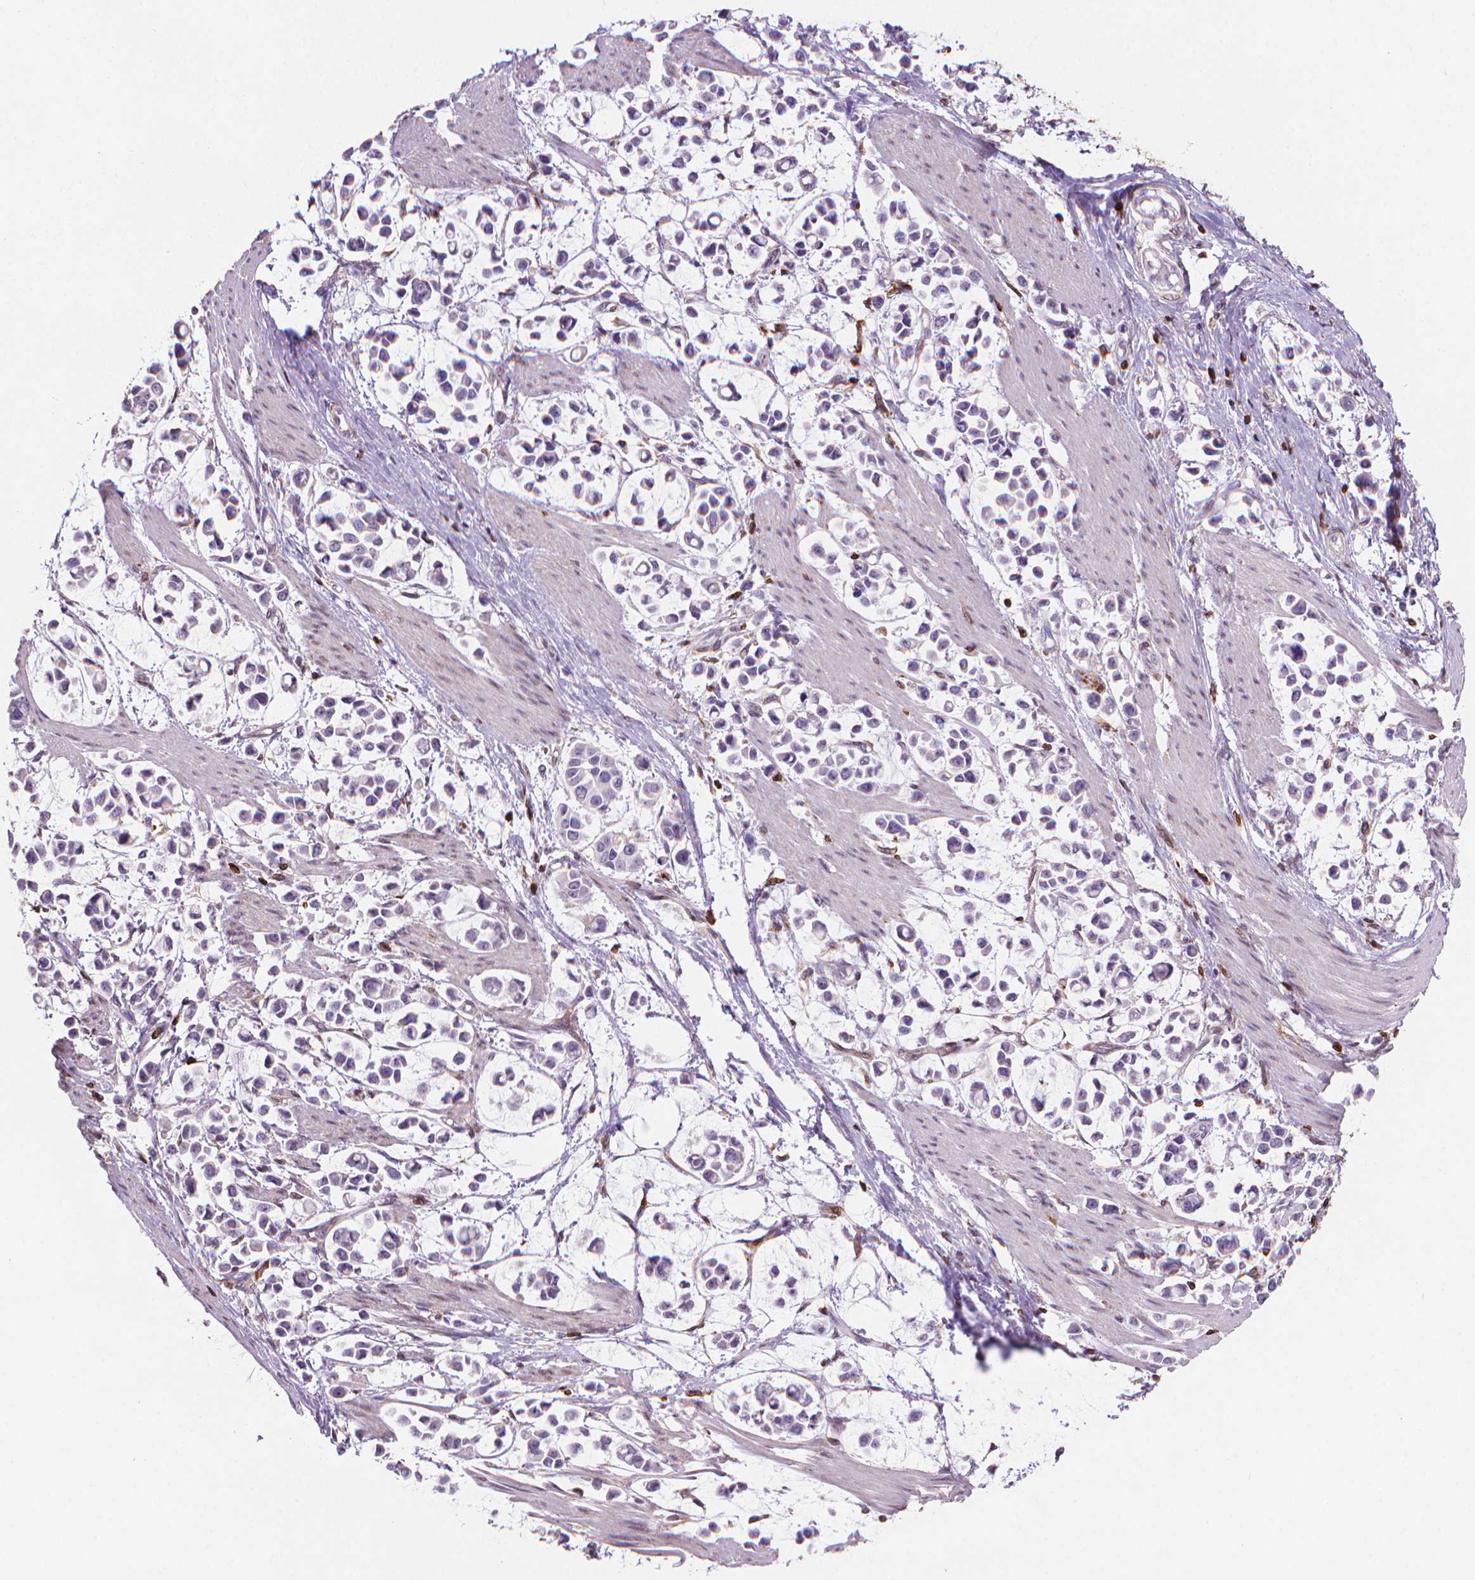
{"staining": {"intensity": "negative", "quantity": "none", "location": "none"}, "tissue": "stomach cancer", "cell_type": "Tumor cells", "image_type": "cancer", "snomed": [{"axis": "morphology", "description": "Adenocarcinoma, NOS"}, {"axis": "topography", "description": "Stomach"}], "caption": "The photomicrograph shows no significant staining in tumor cells of adenocarcinoma (stomach).", "gene": "BCL2", "patient": {"sex": "male", "age": 82}}